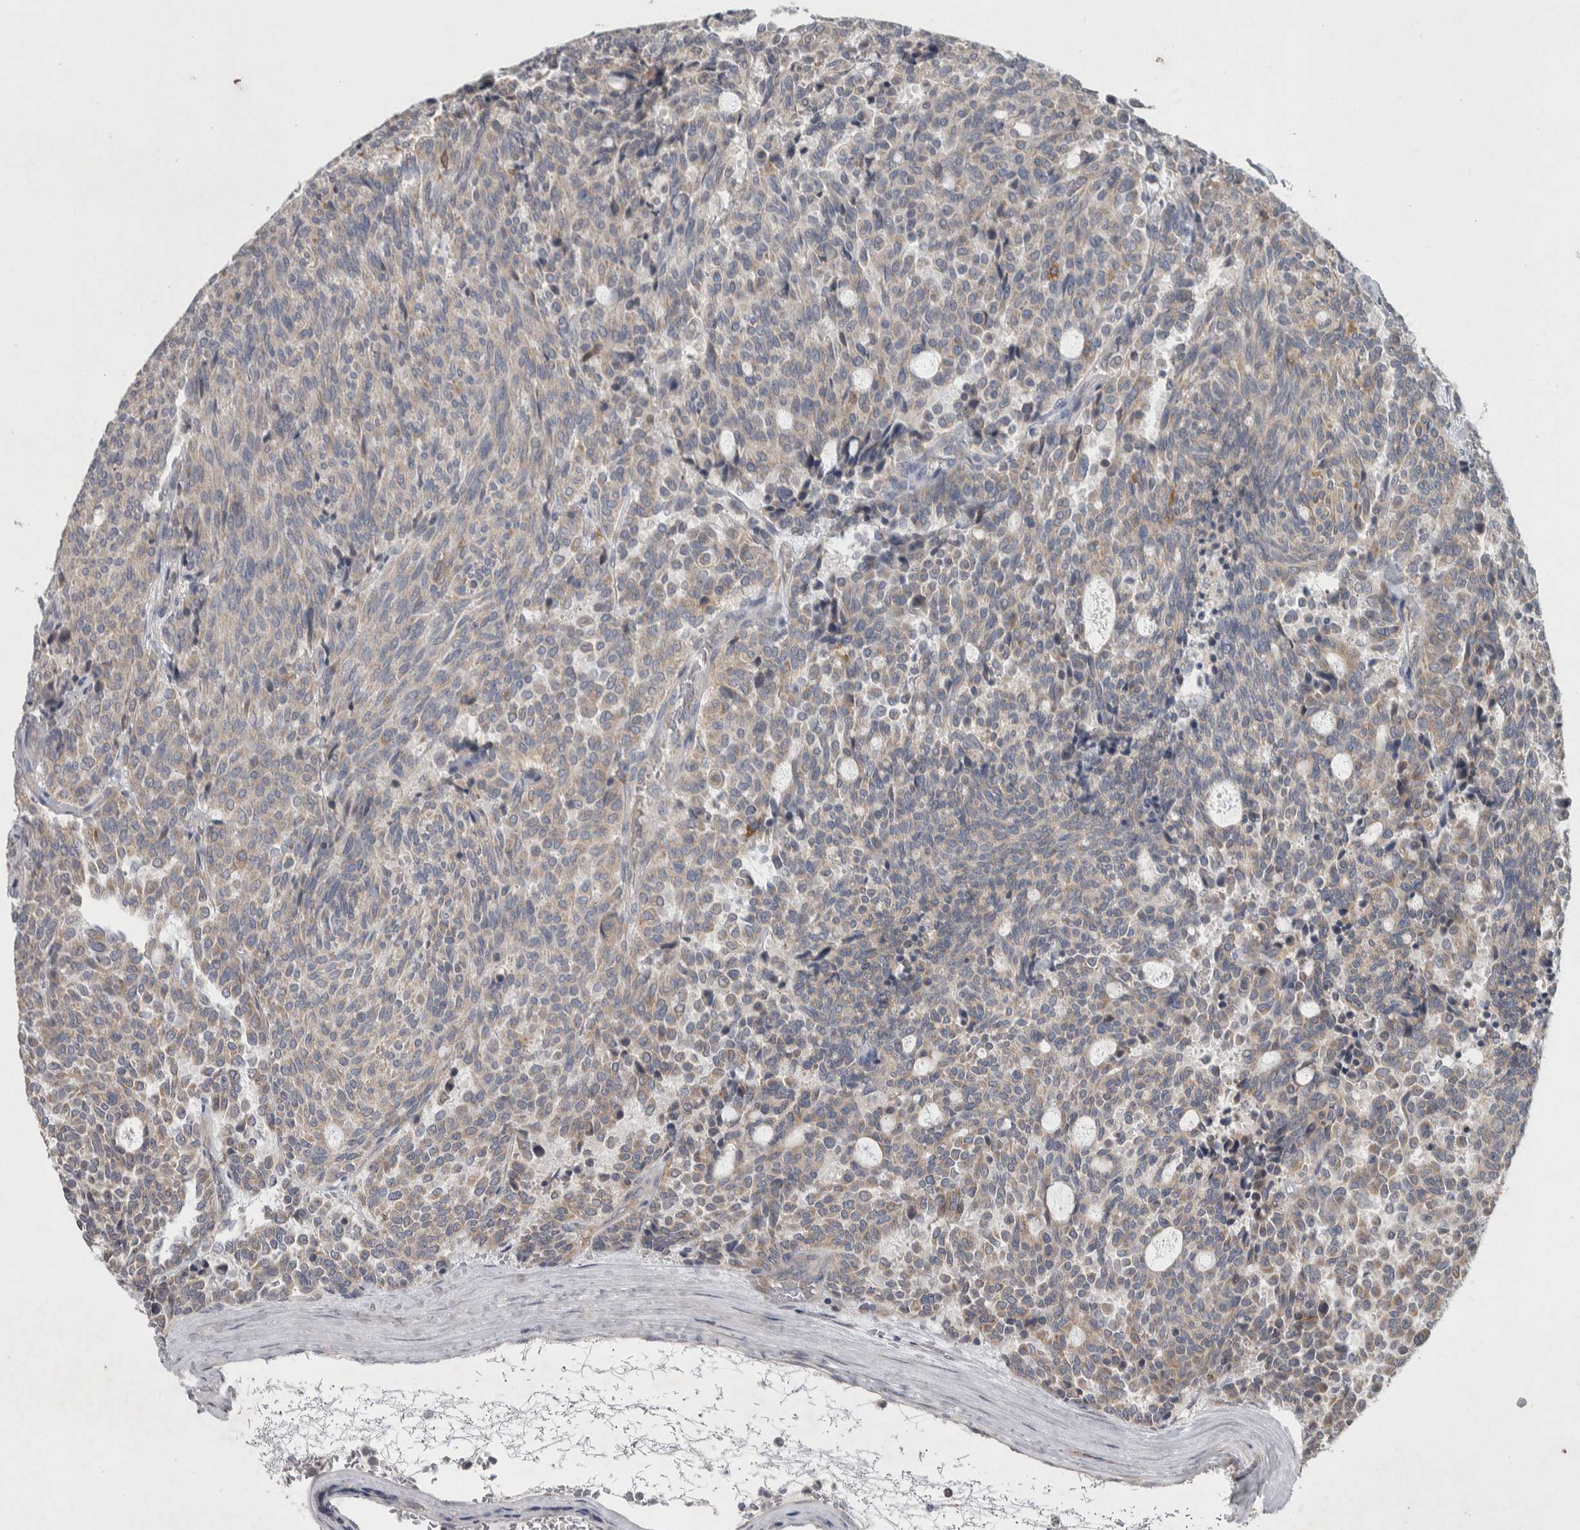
{"staining": {"intensity": "weak", "quantity": "25%-75%", "location": "cytoplasmic/membranous"}, "tissue": "carcinoid", "cell_type": "Tumor cells", "image_type": "cancer", "snomed": [{"axis": "morphology", "description": "Carcinoid, malignant, NOS"}, {"axis": "topography", "description": "Pancreas"}], "caption": "Immunohistochemistry (DAB (3,3'-diaminobenzidine)) staining of human carcinoid (malignant) reveals weak cytoplasmic/membranous protein positivity in approximately 25%-75% of tumor cells. (brown staining indicates protein expression, while blue staining denotes nuclei).", "gene": "SRP68", "patient": {"sex": "female", "age": 54}}